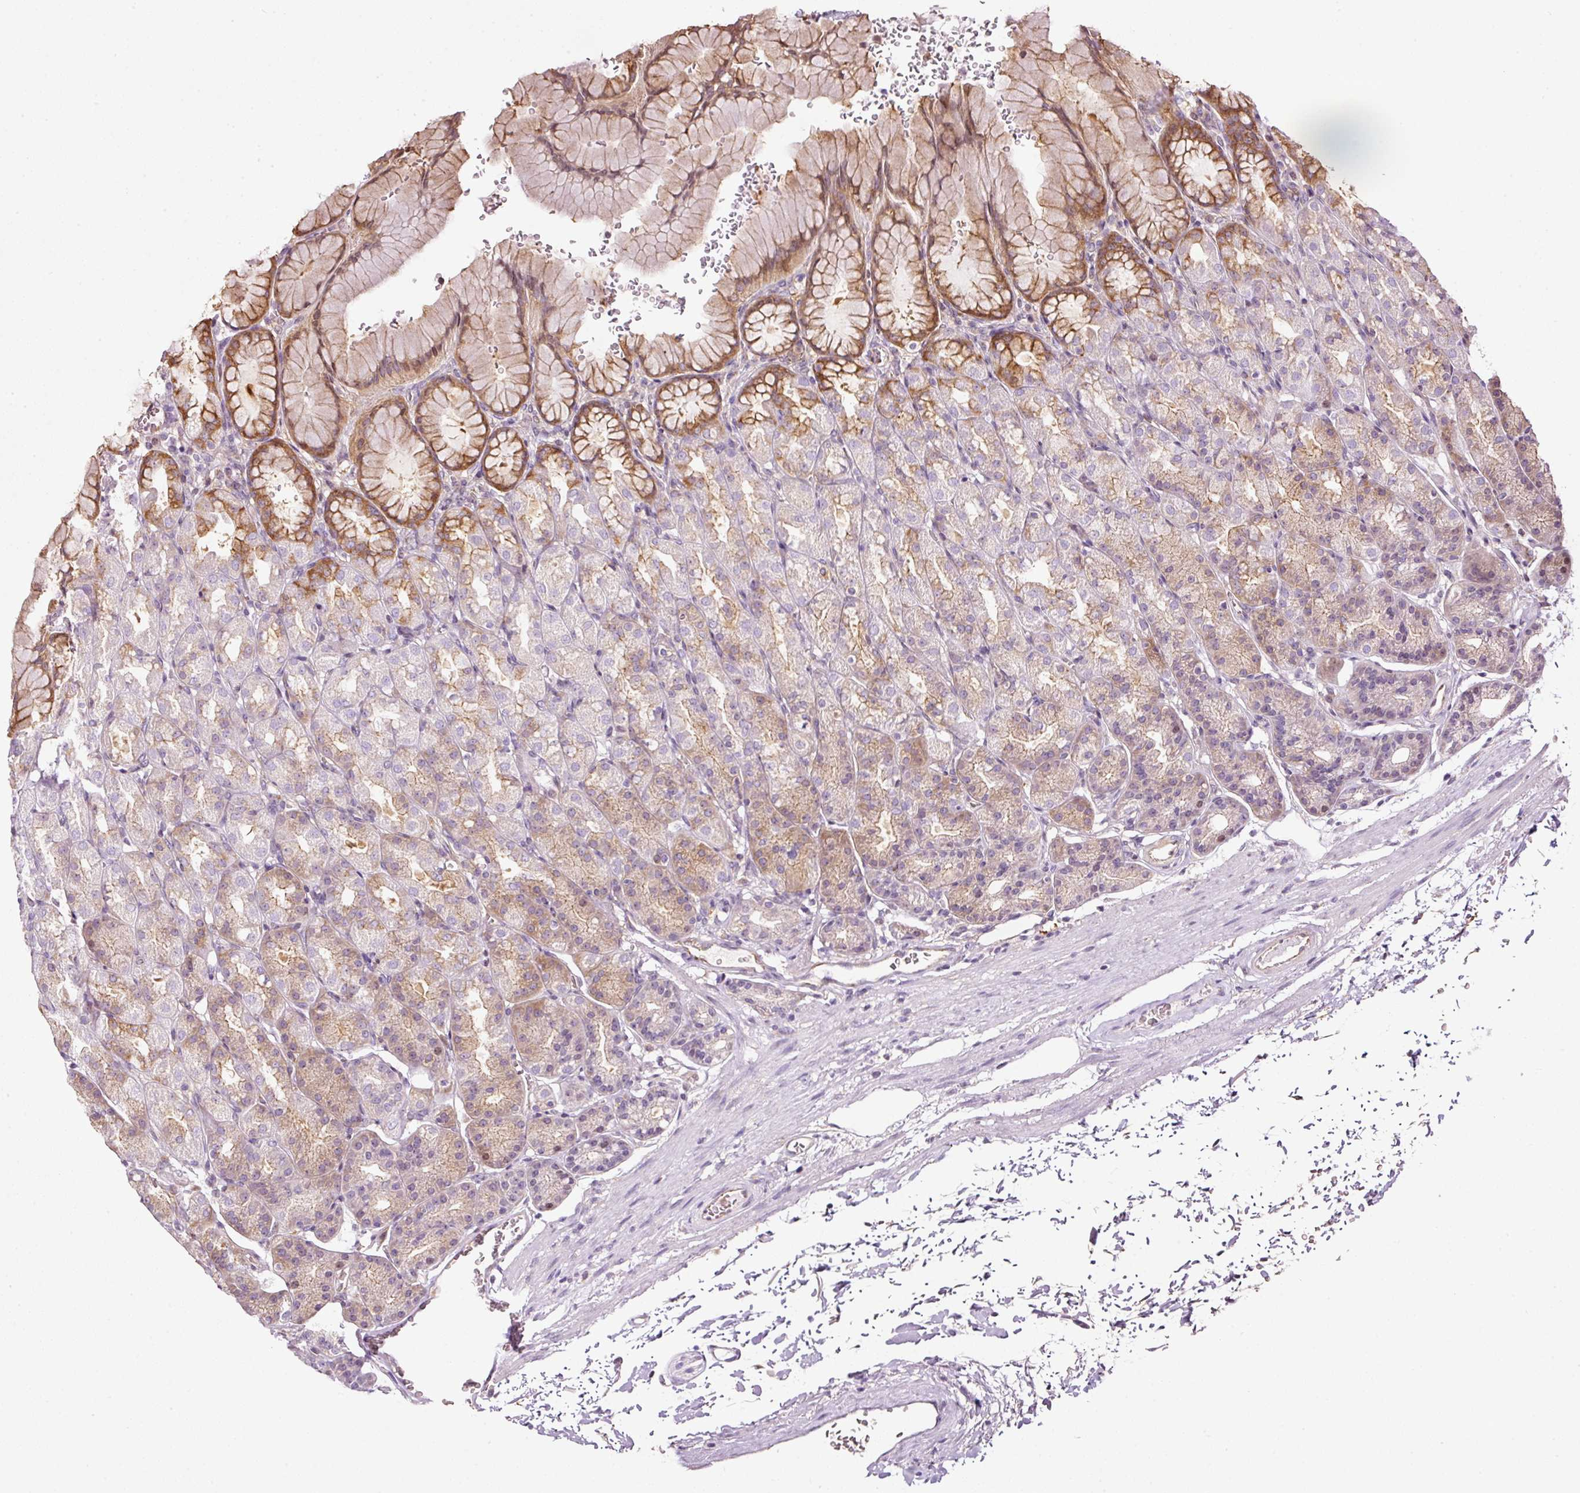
{"staining": {"intensity": "strong", "quantity": "<25%", "location": "cytoplasmic/membranous"}, "tissue": "stomach", "cell_type": "Glandular cells", "image_type": "normal", "snomed": [{"axis": "morphology", "description": "Normal tissue, NOS"}, {"axis": "topography", "description": "Stomach, upper"}], "caption": "IHC of normal stomach demonstrates medium levels of strong cytoplasmic/membranous expression in about <25% of glandular cells. Using DAB (3,3'-diaminobenzidine) (brown) and hematoxylin (blue) stains, captured at high magnification using brightfield microscopy.", "gene": "SCNM1", "patient": {"sex": "female", "age": 81}}